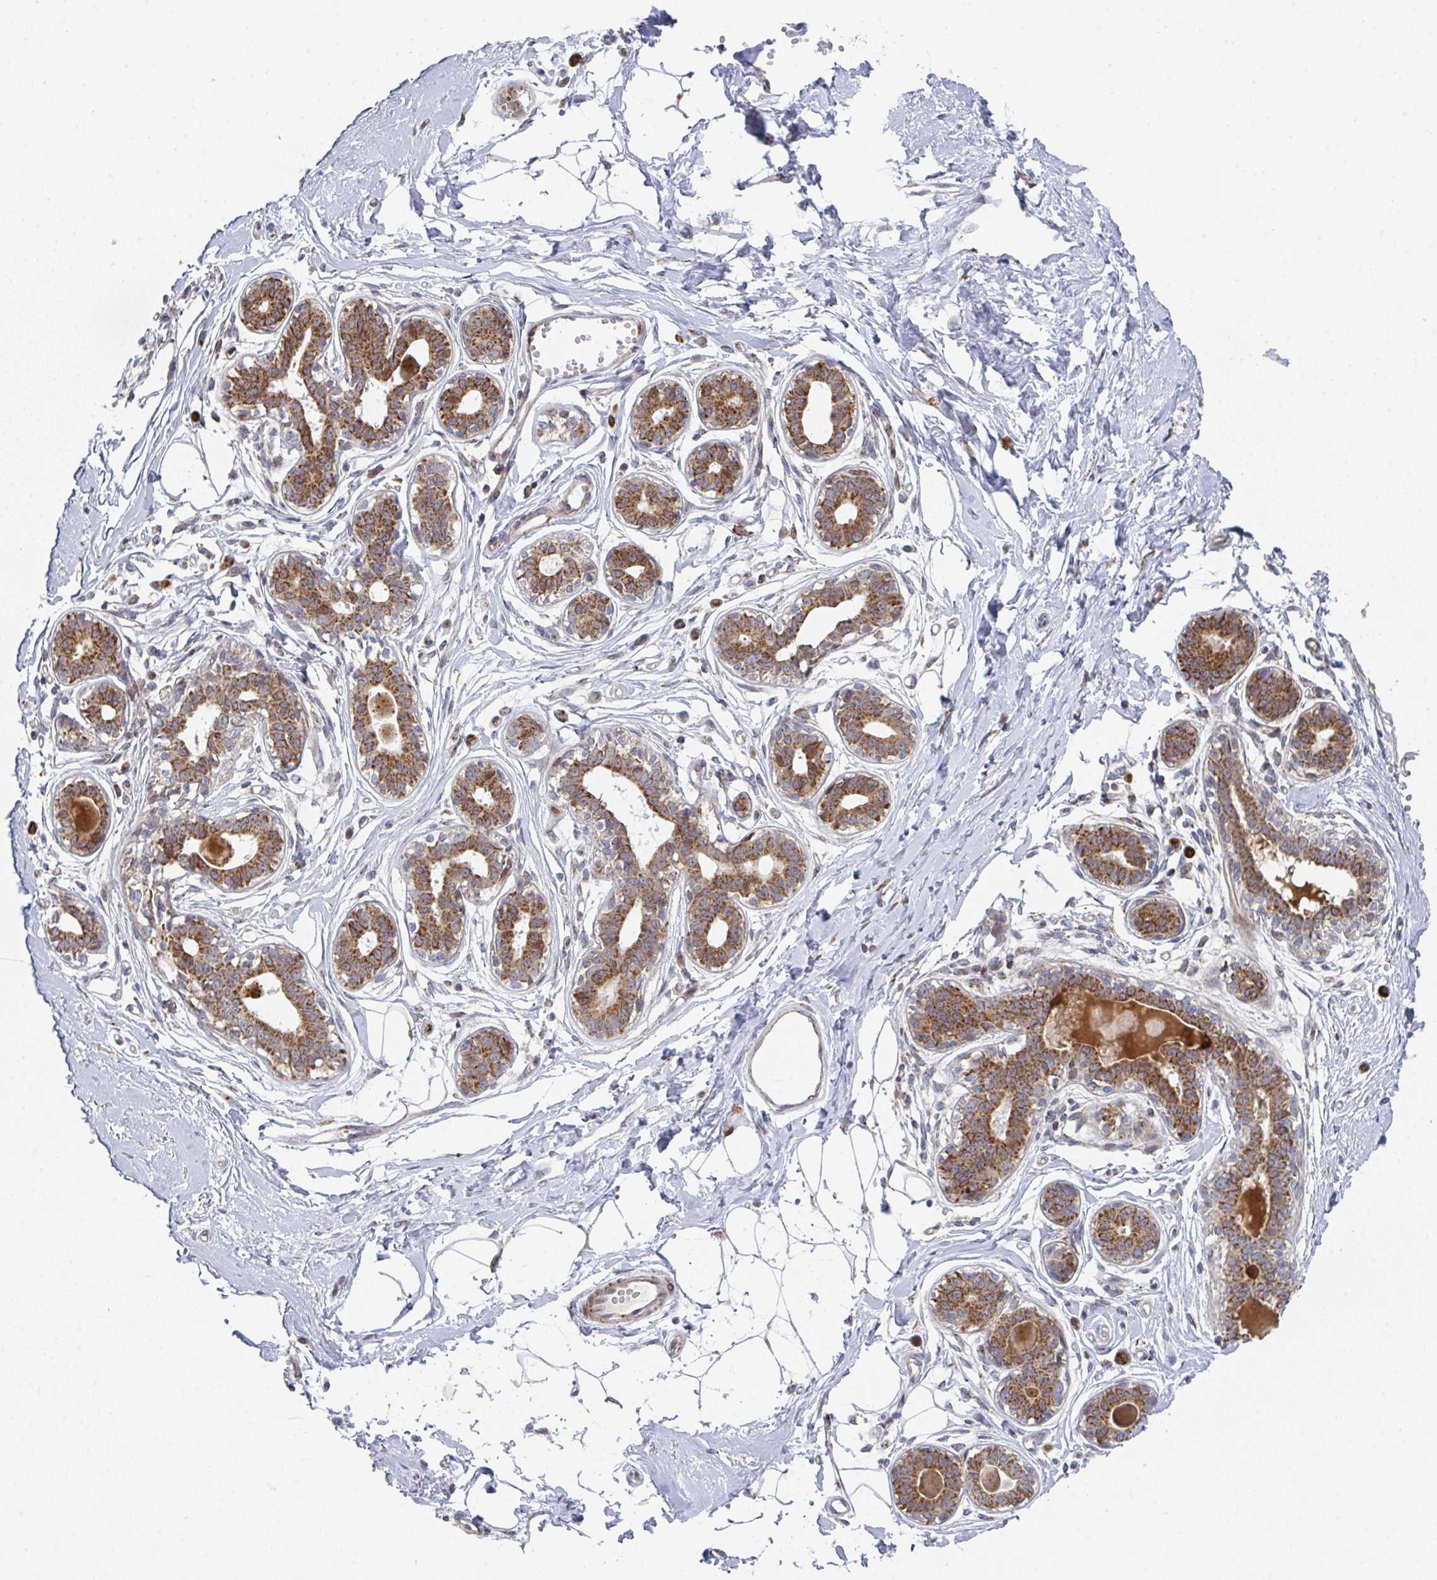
{"staining": {"intensity": "negative", "quantity": "none", "location": "none"}, "tissue": "breast", "cell_type": "Adipocytes", "image_type": "normal", "snomed": [{"axis": "morphology", "description": "Normal tissue, NOS"}, {"axis": "topography", "description": "Breast"}], "caption": "IHC of benign breast demonstrates no positivity in adipocytes.", "gene": "PRKCH", "patient": {"sex": "female", "age": 45}}